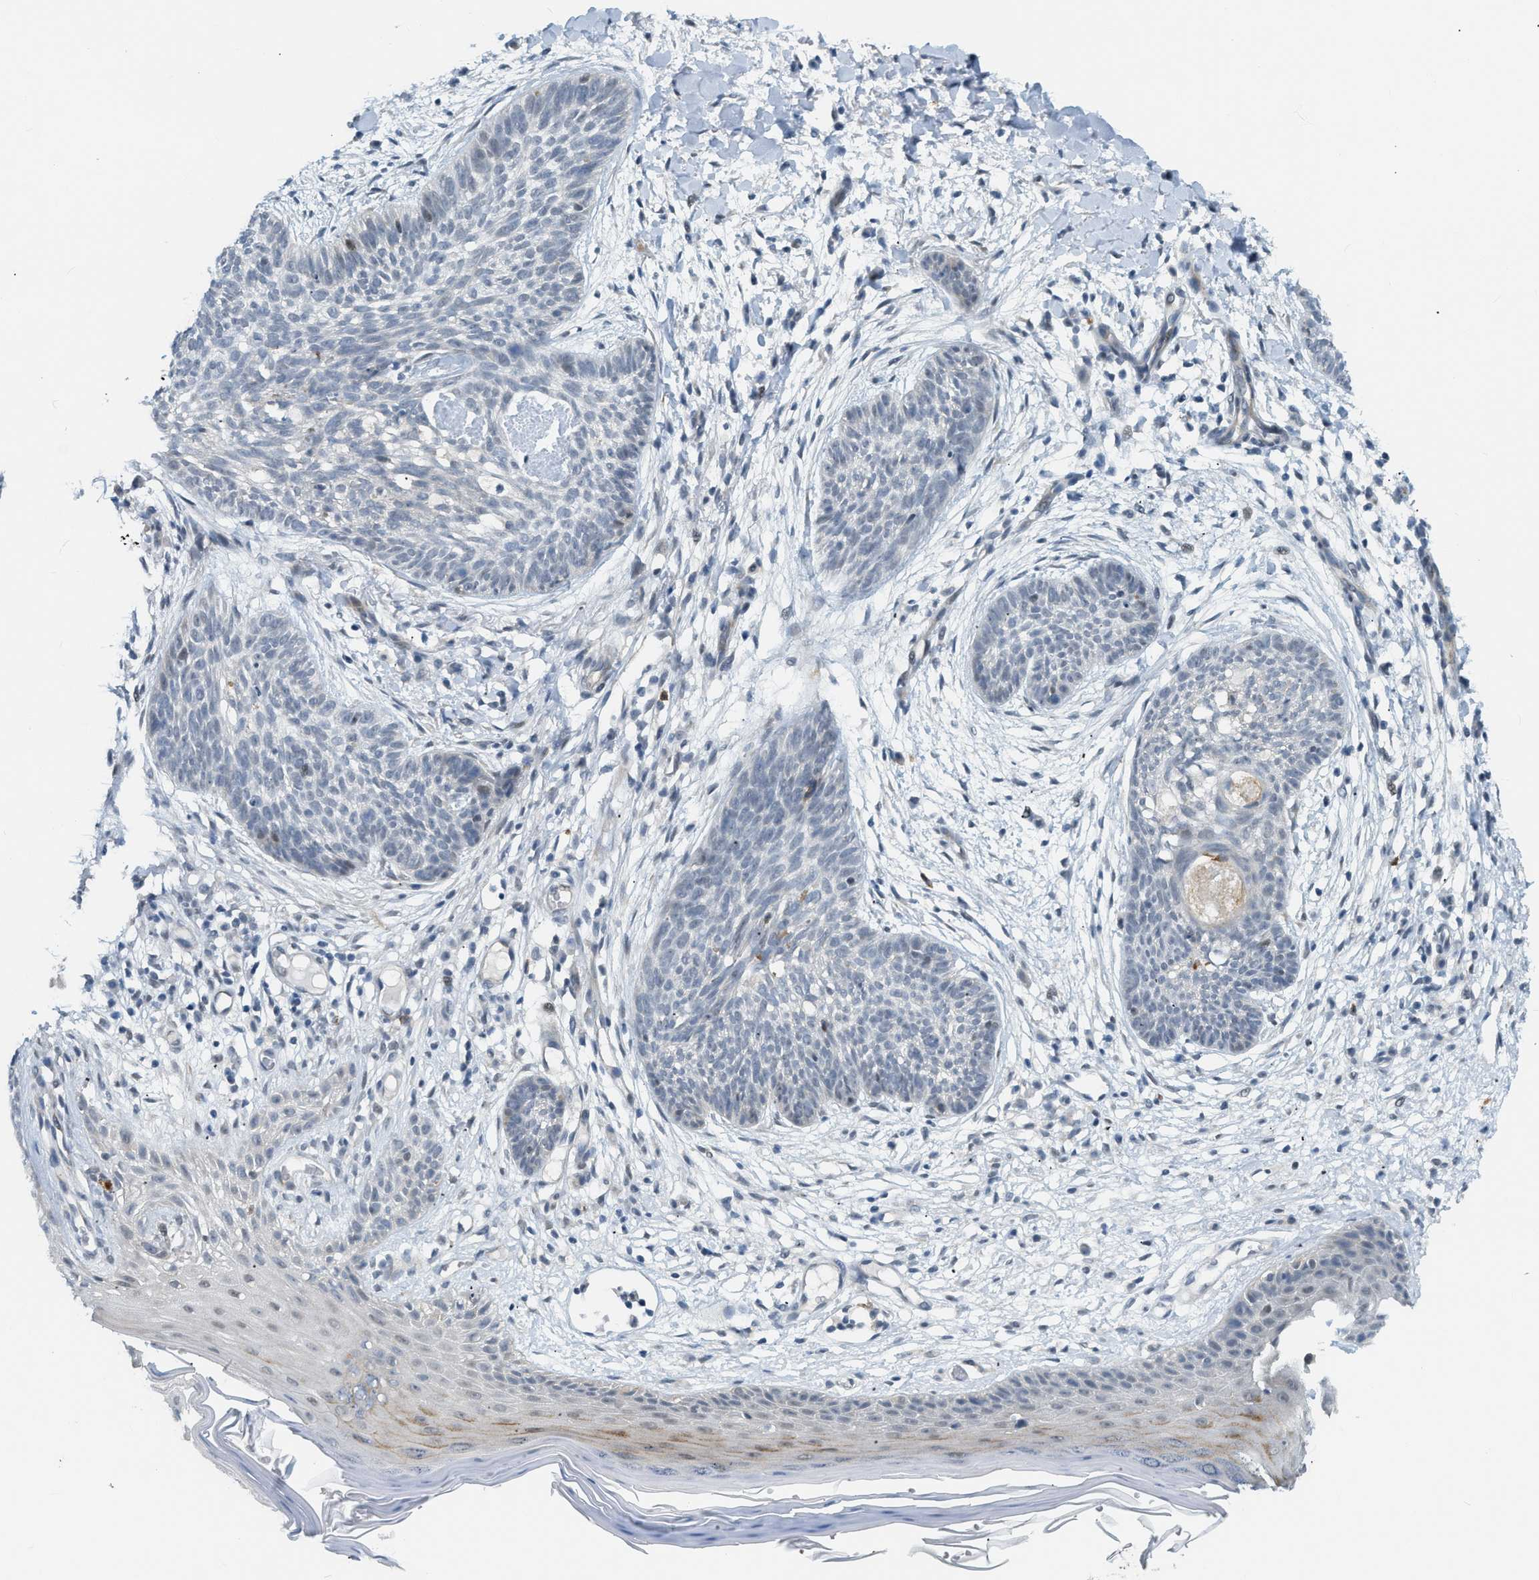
{"staining": {"intensity": "negative", "quantity": "none", "location": "none"}, "tissue": "skin cancer", "cell_type": "Tumor cells", "image_type": "cancer", "snomed": [{"axis": "morphology", "description": "Basal cell carcinoma"}, {"axis": "topography", "description": "Skin"}], "caption": "DAB immunohistochemical staining of human skin basal cell carcinoma displays no significant expression in tumor cells. Brightfield microscopy of IHC stained with DAB (3,3'-diaminobenzidine) (brown) and hematoxylin (blue), captured at high magnification.", "gene": "ZNF408", "patient": {"sex": "female", "age": 59}}